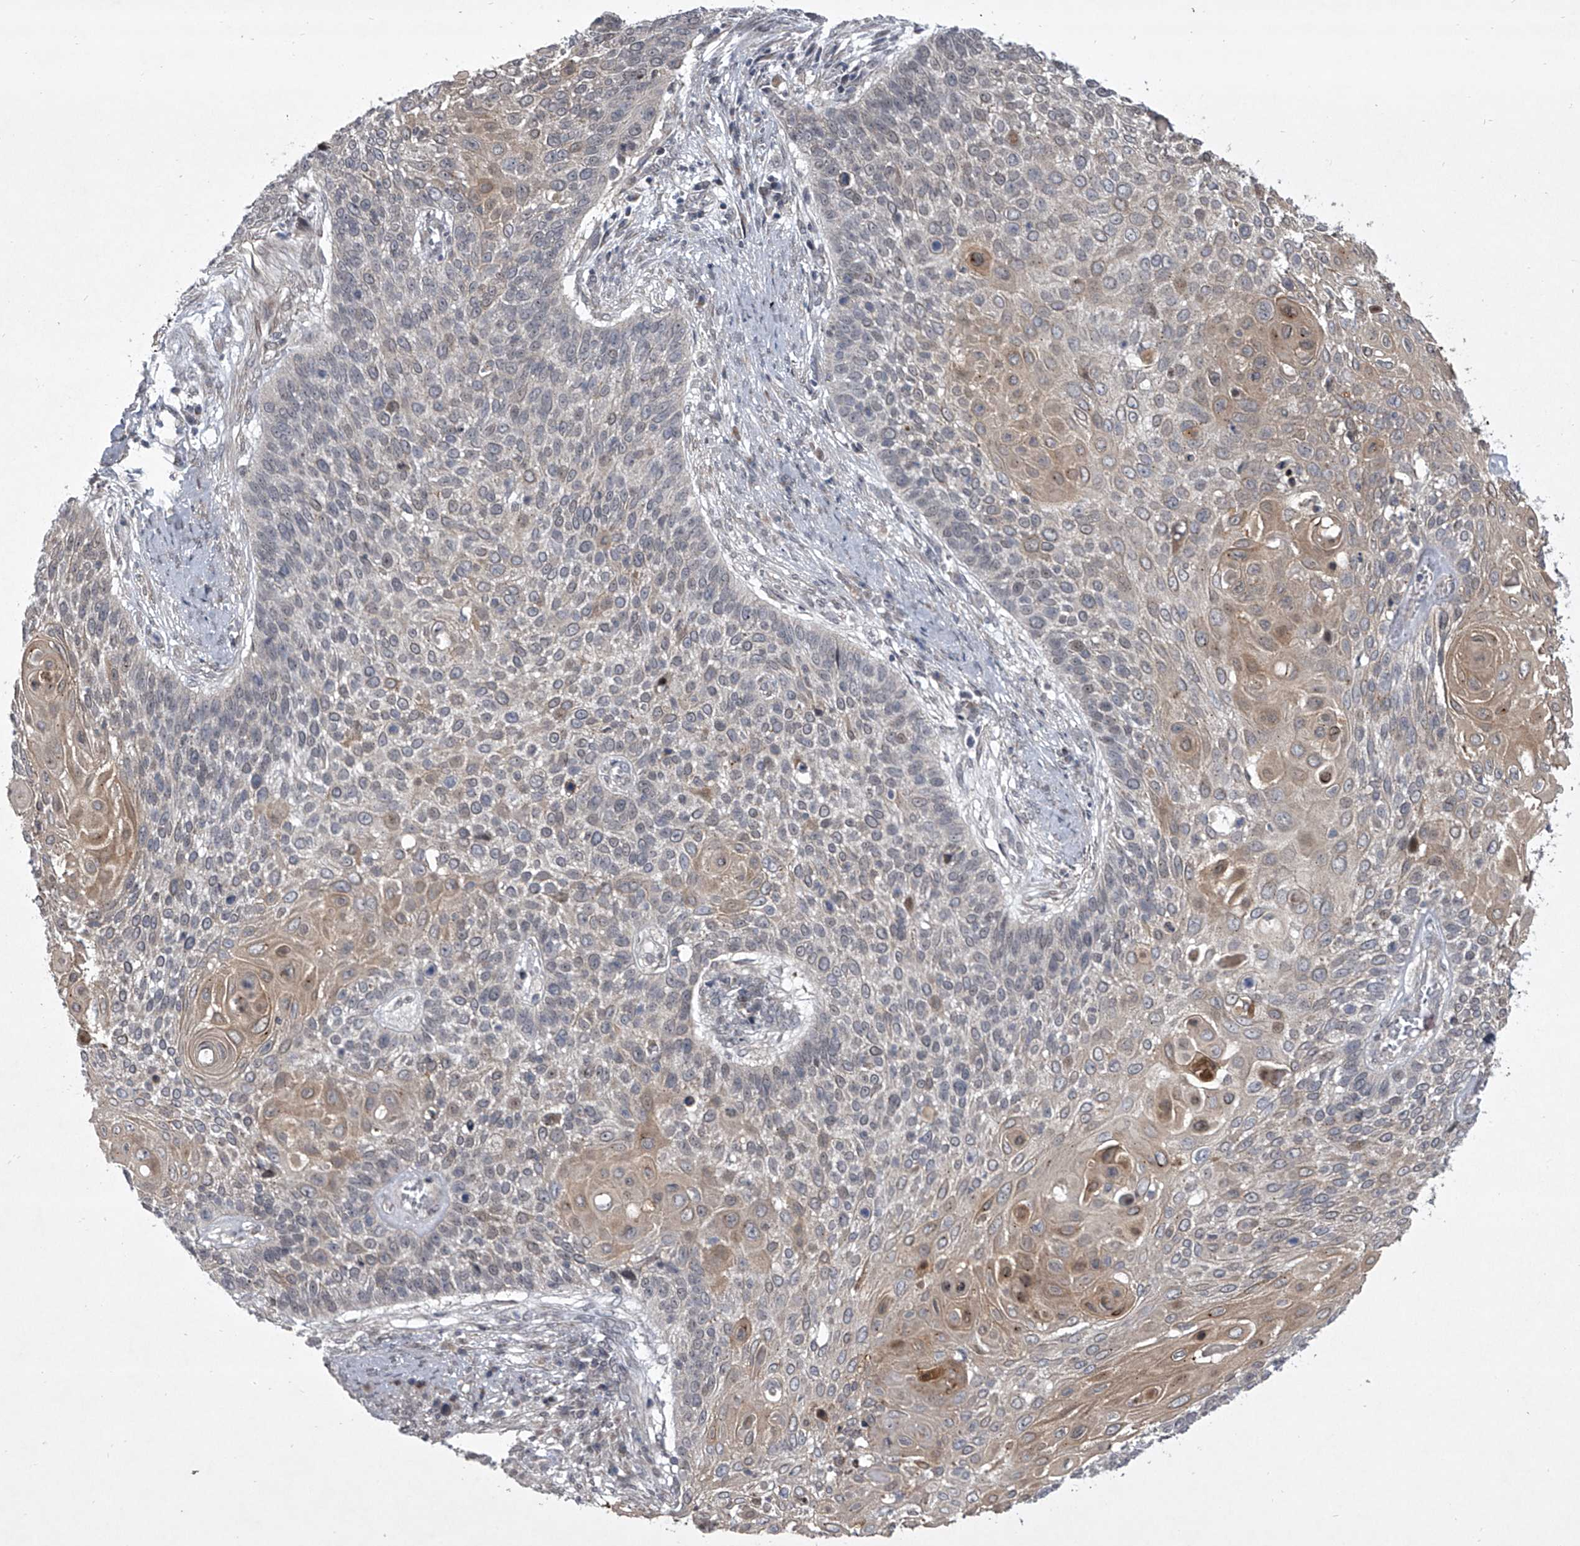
{"staining": {"intensity": "weak", "quantity": "25%-75%", "location": "cytoplasmic/membranous"}, "tissue": "cervical cancer", "cell_type": "Tumor cells", "image_type": "cancer", "snomed": [{"axis": "morphology", "description": "Squamous cell carcinoma, NOS"}, {"axis": "topography", "description": "Cervix"}], "caption": "Tumor cells display low levels of weak cytoplasmic/membranous positivity in about 25%-75% of cells in squamous cell carcinoma (cervical).", "gene": "HEATR6", "patient": {"sex": "female", "age": 39}}